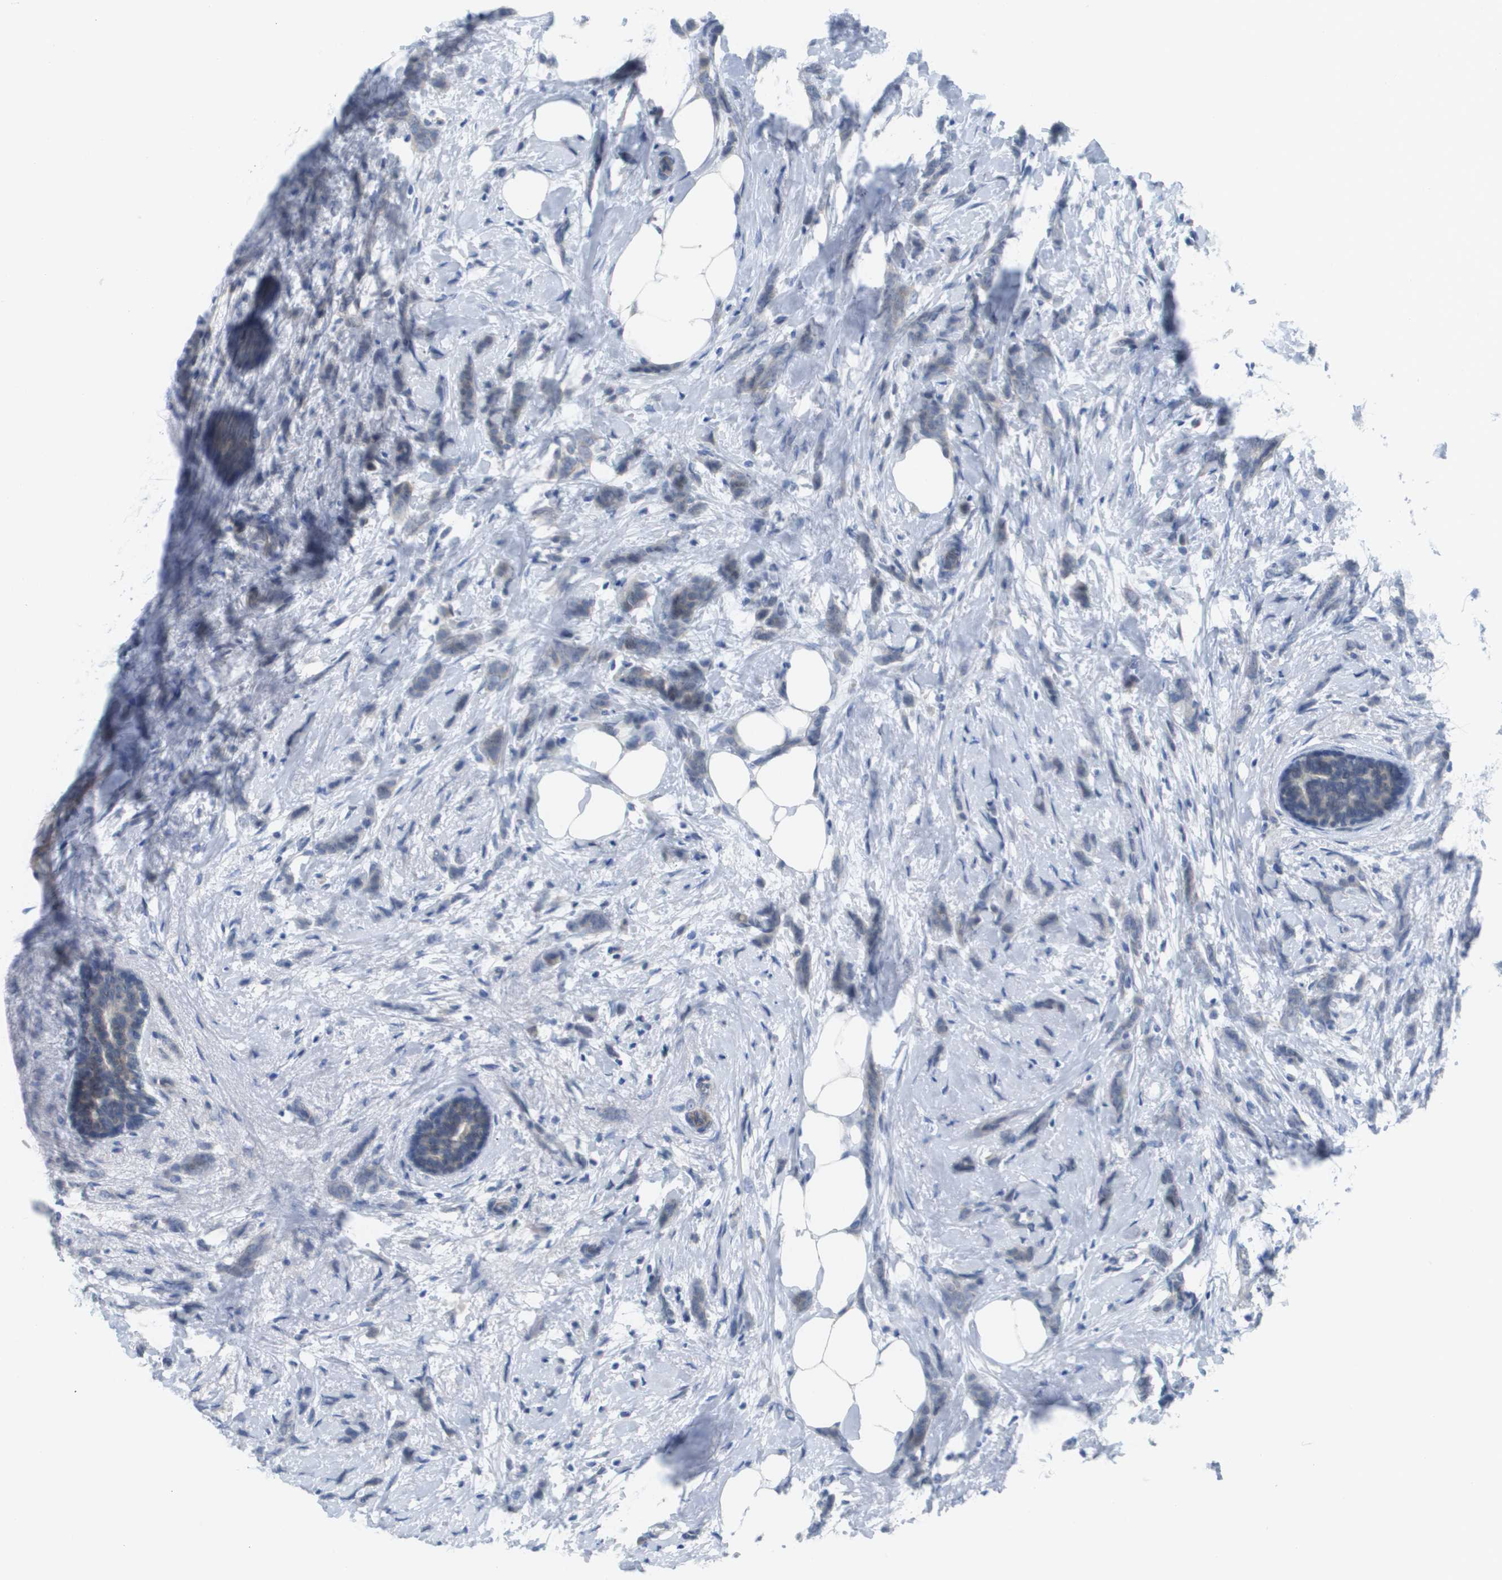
{"staining": {"intensity": "negative", "quantity": "none", "location": "none"}, "tissue": "breast cancer", "cell_type": "Tumor cells", "image_type": "cancer", "snomed": [{"axis": "morphology", "description": "Lobular carcinoma, in situ"}, {"axis": "morphology", "description": "Lobular carcinoma"}, {"axis": "topography", "description": "Breast"}], "caption": "This is an IHC image of breast cancer (lobular carcinoma). There is no positivity in tumor cells.", "gene": "PDE4A", "patient": {"sex": "female", "age": 41}}